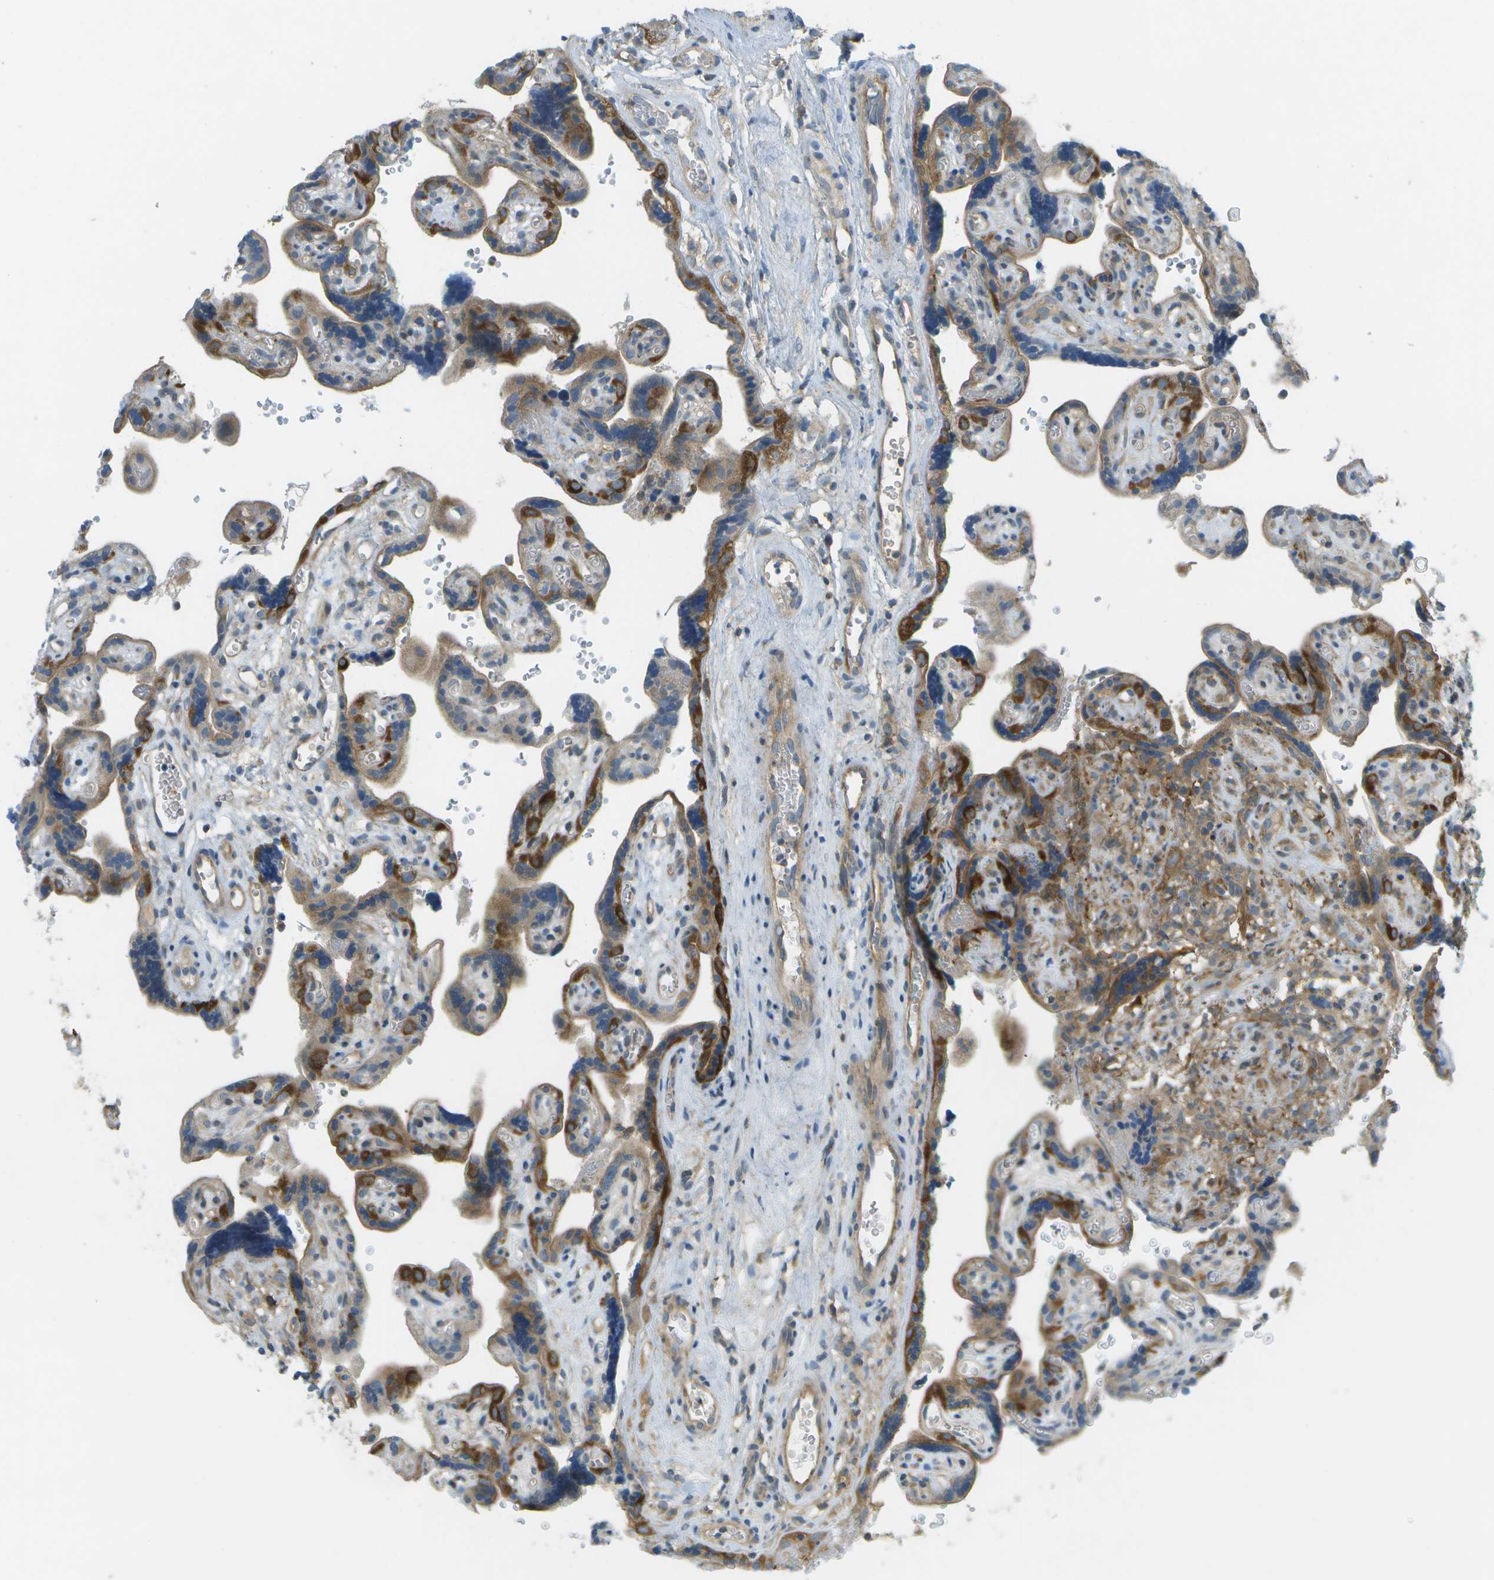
{"staining": {"intensity": "strong", "quantity": "25%-75%", "location": "cytoplasmic/membranous"}, "tissue": "placenta", "cell_type": "Decidual cells", "image_type": "normal", "snomed": [{"axis": "morphology", "description": "Normal tissue, NOS"}, {"axis": "topography", "description": "Placenta"}], "caption": "Strong cytoplasmic/membranous positivity for a protein is appreciated in about 25%-75% of decidual cells of unremarkable placenta using immunohistochemistry.", "gene": "WNK2", "patient": {"sex": "female", "age": 30}}